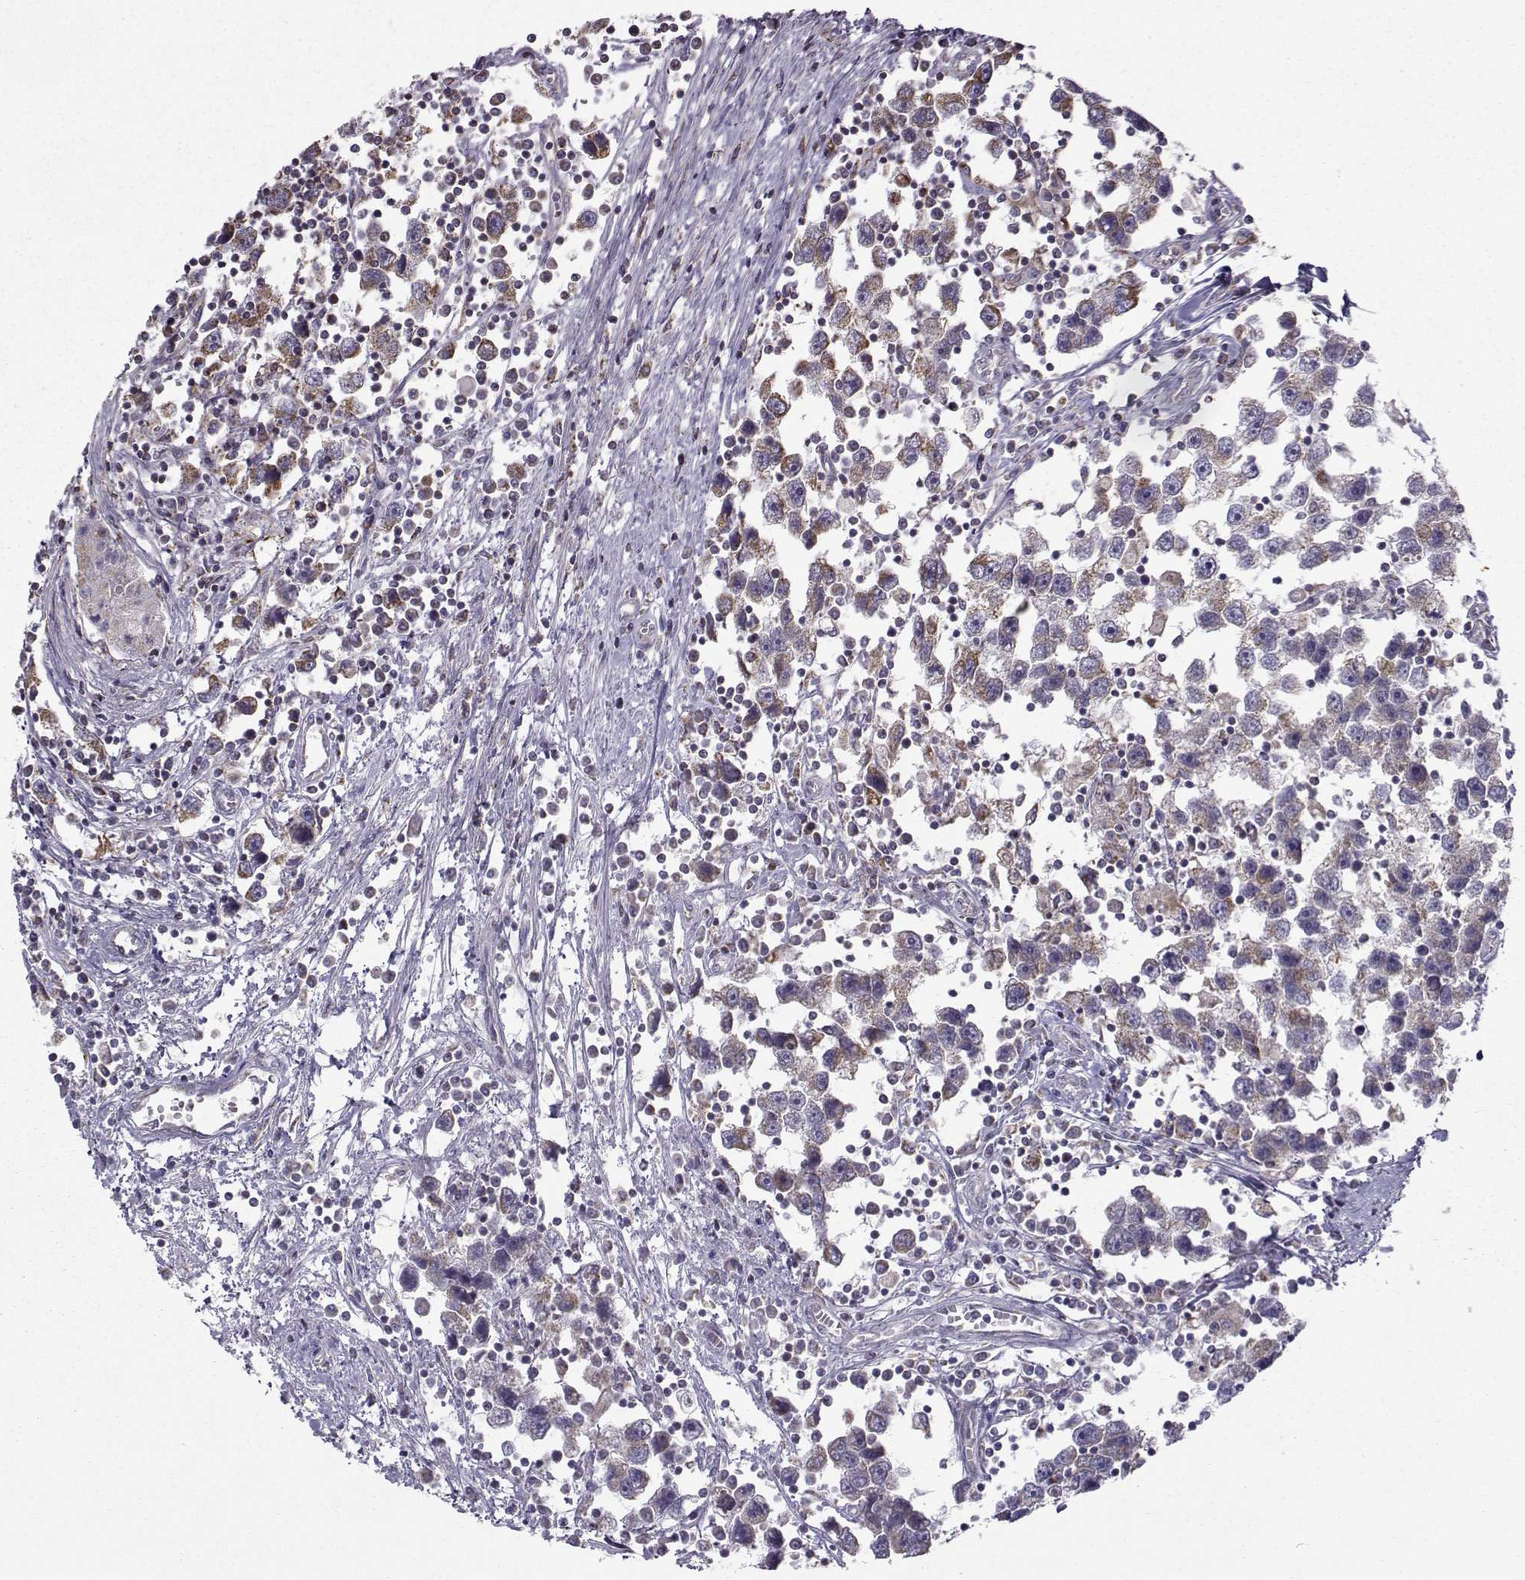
{"staining": {"intensity": "moderate", "quantity": "<25%", "location": "cytoplasmic/membranous"}, "tissue": "testis cancer", "cell_type": "Tumor cells", "image_type": "cancer", "snomed": [{"axis": "morphology", "description": "Seminoma, NOS"}, {"axis": "topography", "description": "Testis"}], "caption": "IHC micrograph of human seminoma (testis) stained for a protein (brown), which exhibits low levels of moderate cytoplasmic/membranous staining in approximately <25% of tumor cells.", "gene": "NECAB3", "patient": {"sex": "male", "age": 30}}